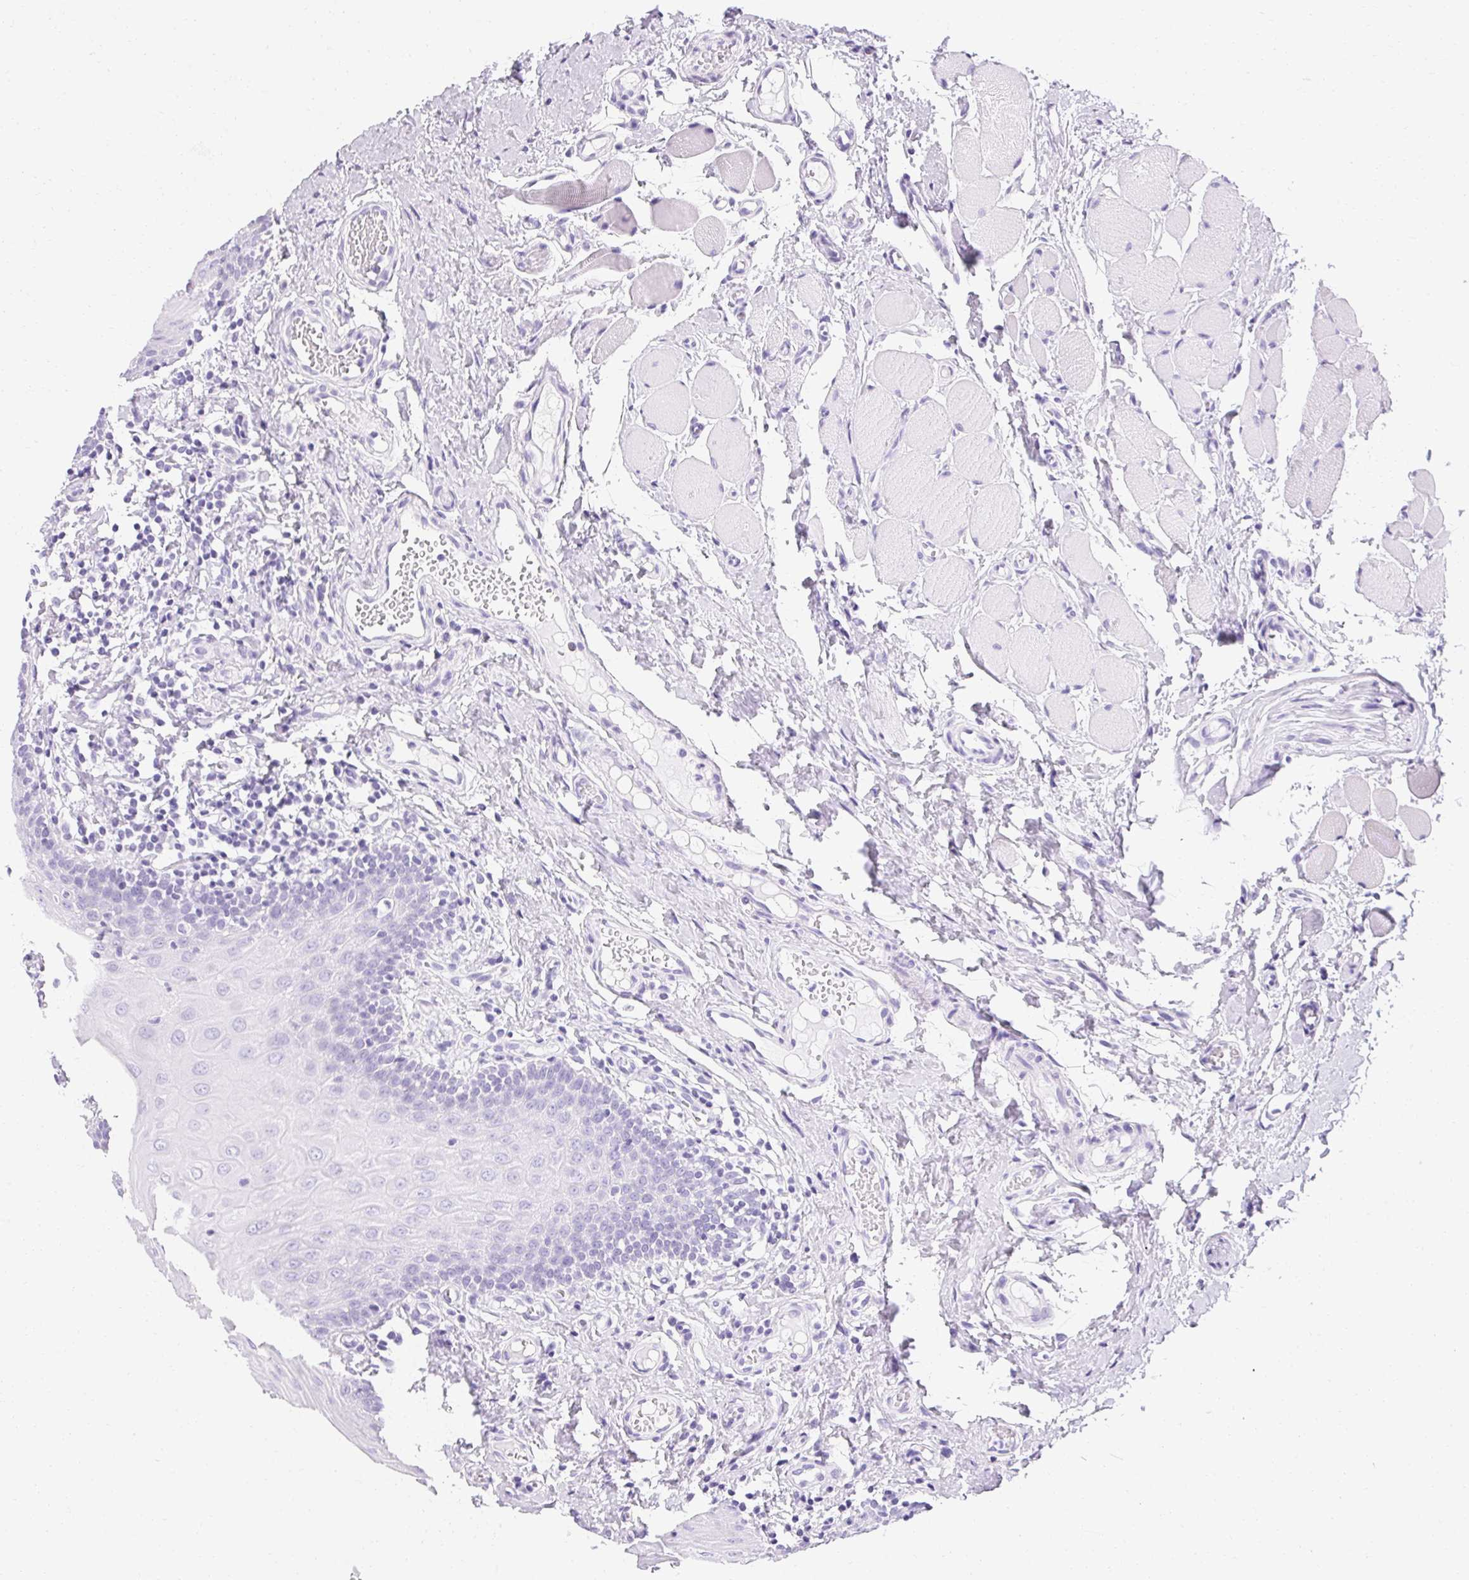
{"staining": {"intensity": "negative", "quantity": "none", "location": "none"}, "tissue": "oral mucosa", "cell_type": "Squamous epithelial cells", "image_type": "normal", "snomed": [{"axis": "morphology", "description": "Normal tissue, NOS"}, {"axis": "topography", "description": "Oral tissue"}, {"axis": "topography", "description": "Tounge, NOS"}], "caption": "Benign oral mucosa was stained to show a protein in brown. There is no significant positivity in squamous epithelial cells. Brightfield microscopy of IHC stained with DAB (3,3'-diaminobenzidine) (brown) and hematoxylin (blue), captured at high magnification.", "gene": "ASGR2", "patient": {"sex": "female", "age": 58}}